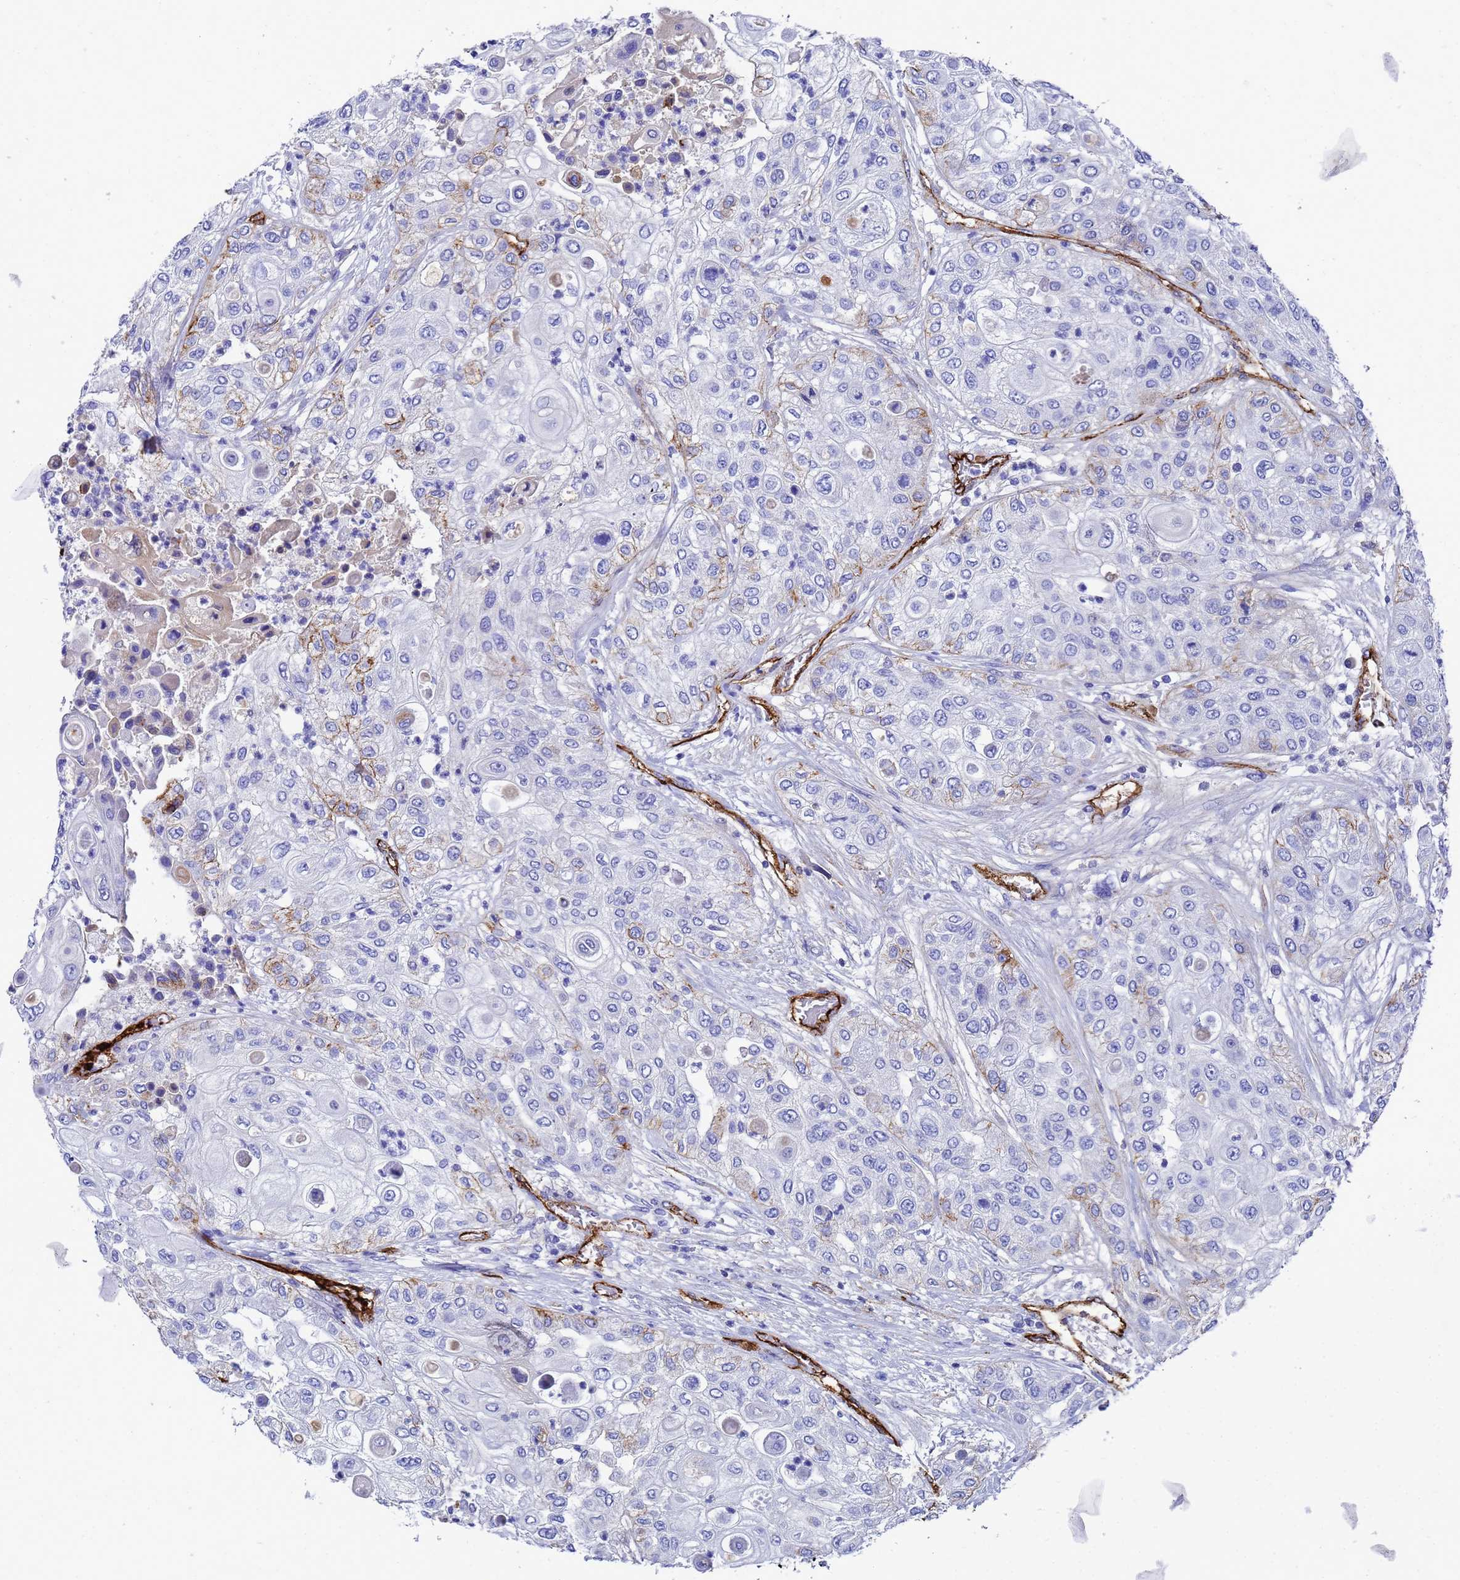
{"staining": {"intensity": "weak", "quantity": "<25%", "location": "cytoplasmic/membranous"}, "tissue": "urothelial cancer", "cell_type": "Tumor cells", "image_type": "cancer", "snomed": [{"axis": "morphology", "description": "Urothelial carcinoma, High grade"}, {"axis": "topography", "description": "Urinary bladder"}], "caption": "This micrograph is of urothelial cancer stained with immunohistochemistry (IHC) to label a protein in brown with the nuclei are counter-stained blue. There is no staining in tumor cells. (DAB IHC visualized using brightfield microscopy, high magnification).", "gene": "ADIPOQ", "patient": {"sex": "female", "age": 79}}